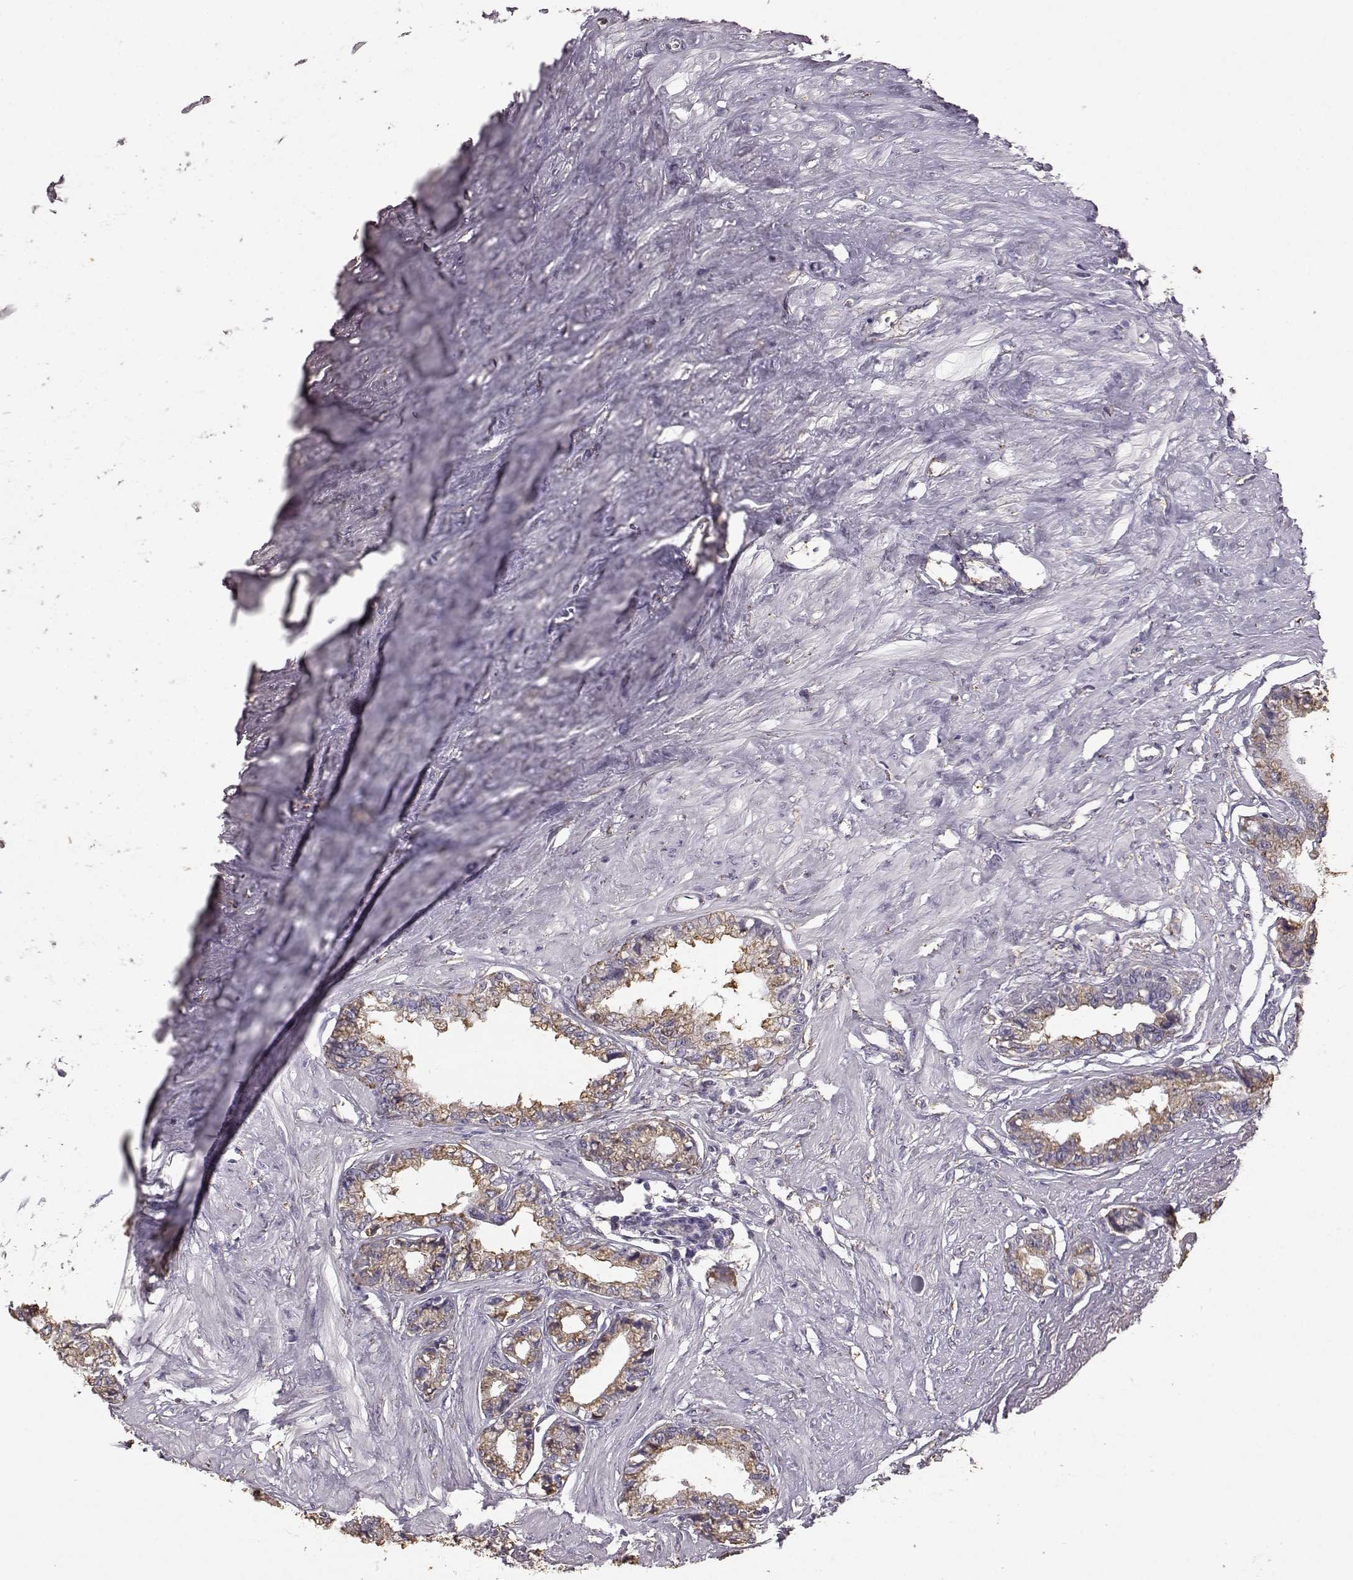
{"staining": {"intensity": "weak", "quantity": "25%-75%", "location": "cytoplasmic/membranous"}, "tissue": "seminal vesicle", "cell_type": "Glandular cells", "image_type": "normal", "snomed": [{"axis": "morphology", "description": "Normal tissue, NOS"}, {"axis": "morphology", "description": "Urothelial carcinoma, NOS"}, {"axis": "topography", "description": "Urinary bladder"}, {"axis": "topography", "description": "Seminal veicle"}], "caption": "IHC of benign human seminal vesicle reveals low levels of weak cytoplasmic/membranous expression in approximately 25%-75% of glandular cells. (DAB (3,3'-diaminobenzidine) = brown stain, brightfield microscopy at high magnification).", "gene": "GABRG3", "patient": {"sex": "male", "age": 76}}